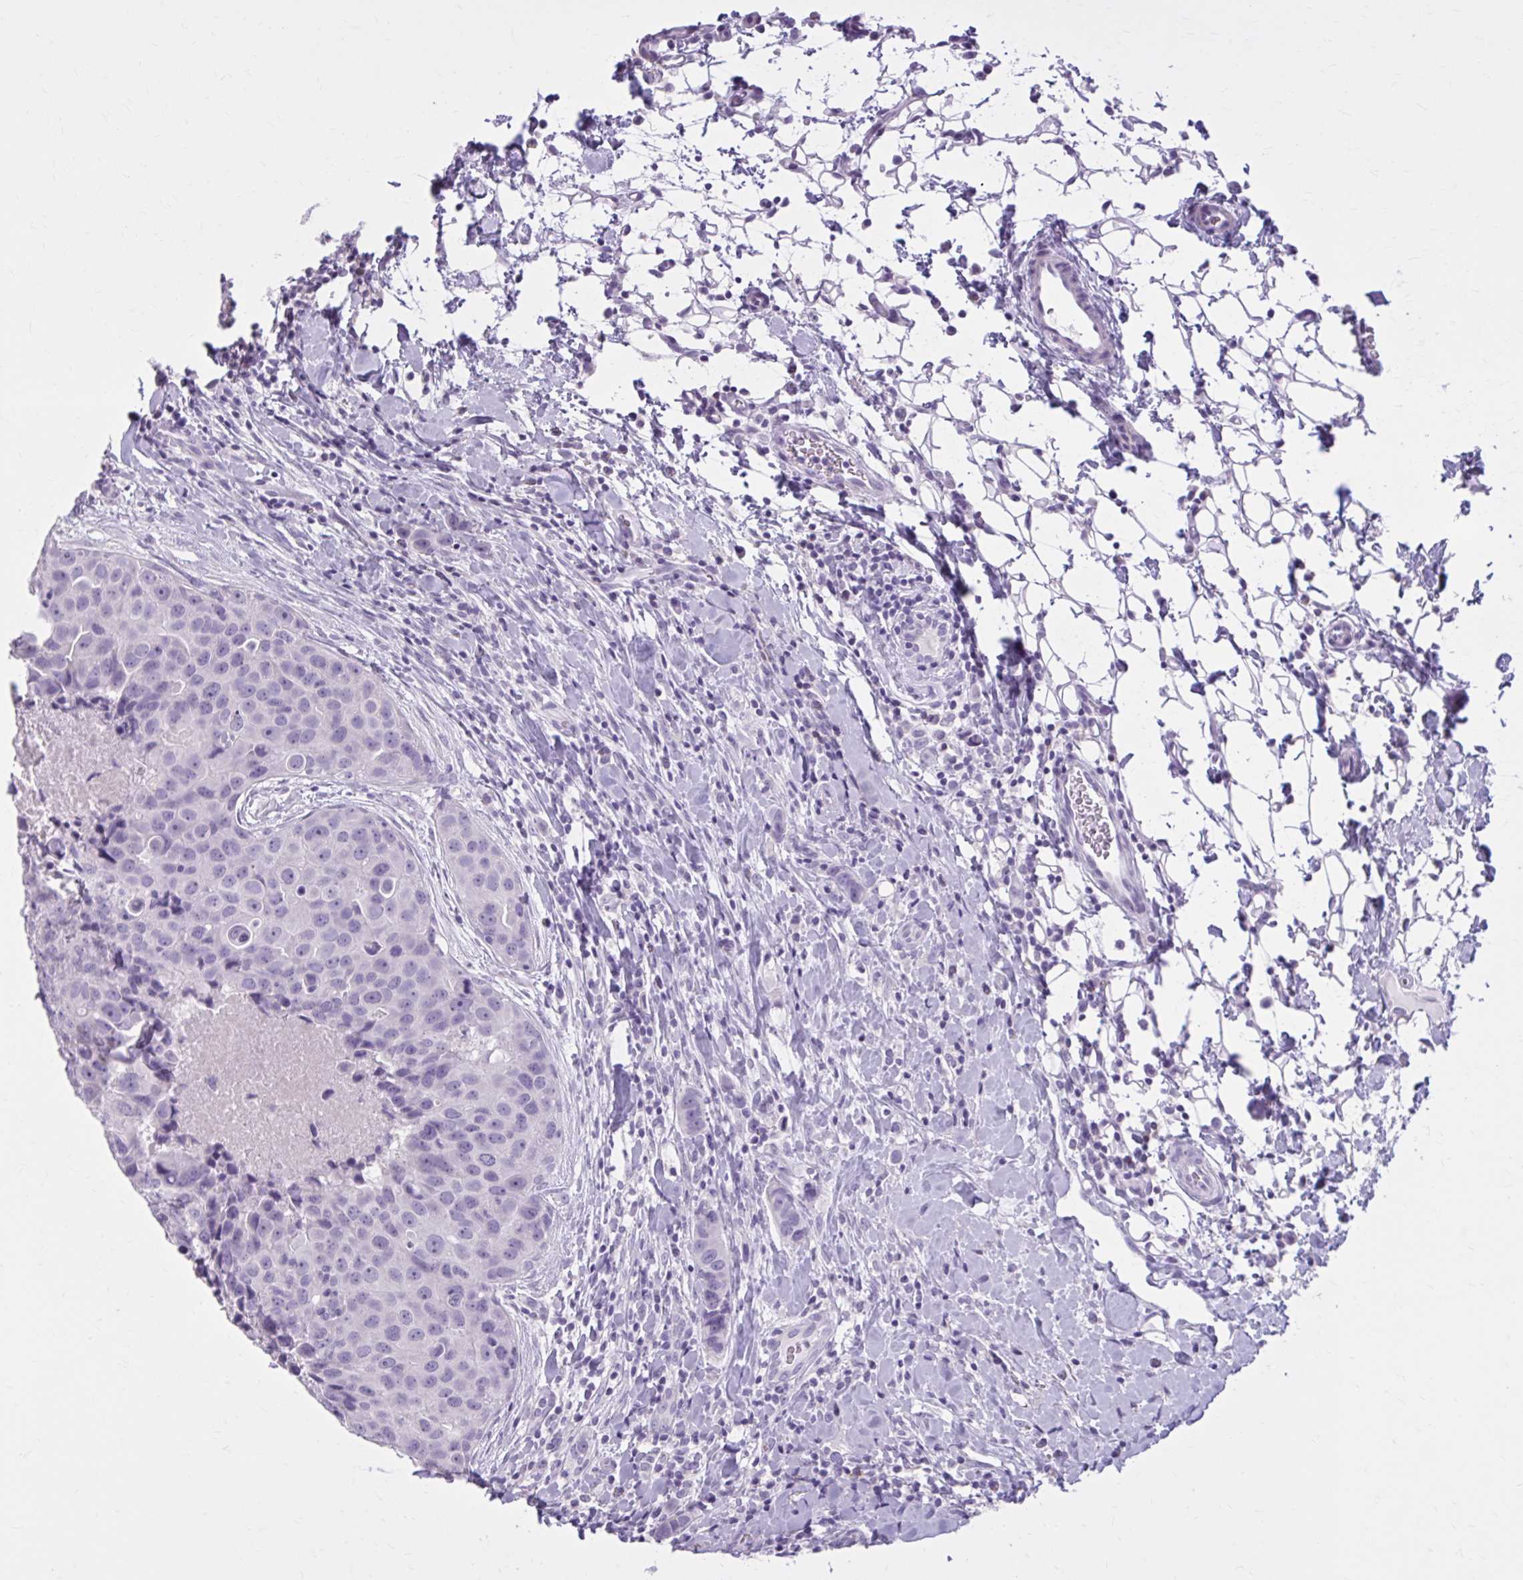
{"staining": {"intensity": "negative", "quantity": "none", "location": "none"}, "tissue": "breast cancer", "cell_type": "Tumor cells", "image_type": "cancer", "snomed": [{"axis": "morphology", "description": "Duct carcinoma"}, {"axis": "topography", "description": "Breast"}], "caption": "Immunohistochemistry of breast cancer exhibits no expression in tumor cells.", "gene": "OR4B1", "patient": {"sex": "female", "age": 24}}